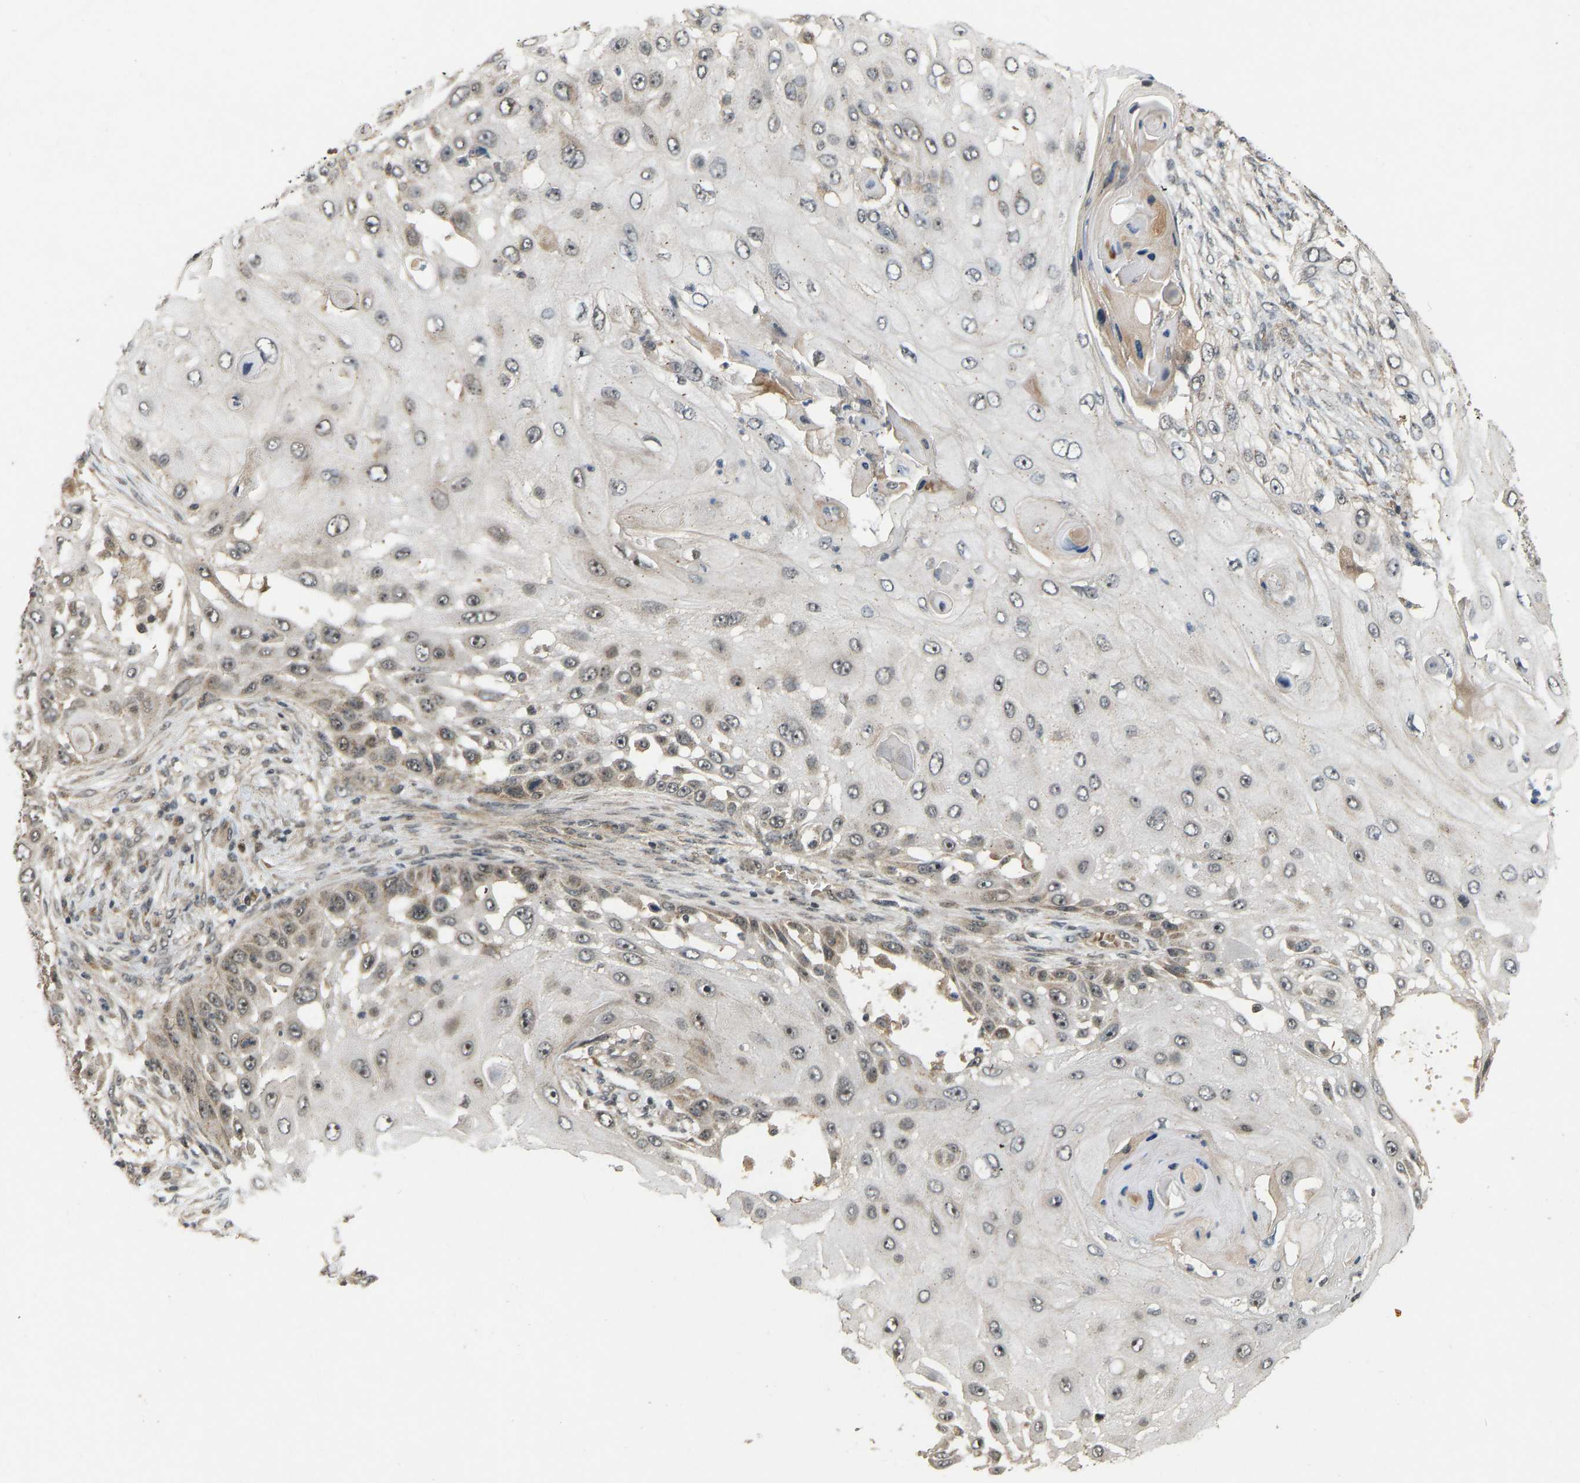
{"staining": {"intensity": "moderate", "quantity": "<25%", "location": "cytoplasmic/membranous,nuclear"}, "tissue": "skin cancer", "cell_type": "Tumor cells", "image_type": "cancer", "snomed": [{"axis": "morphology", "description": "Squamous cell carcinoma, NOS"}, {"axis": "topography", "description": "Skin"}], "caption": "Tumor cells reveal low levels of moderate cytoplasmic/membranous and nuclear expression in approximately <25% of cells in skin squamous cell carcinoma.", "gene": "ACADS", "patient": {"sex": "female", "age": 44}}